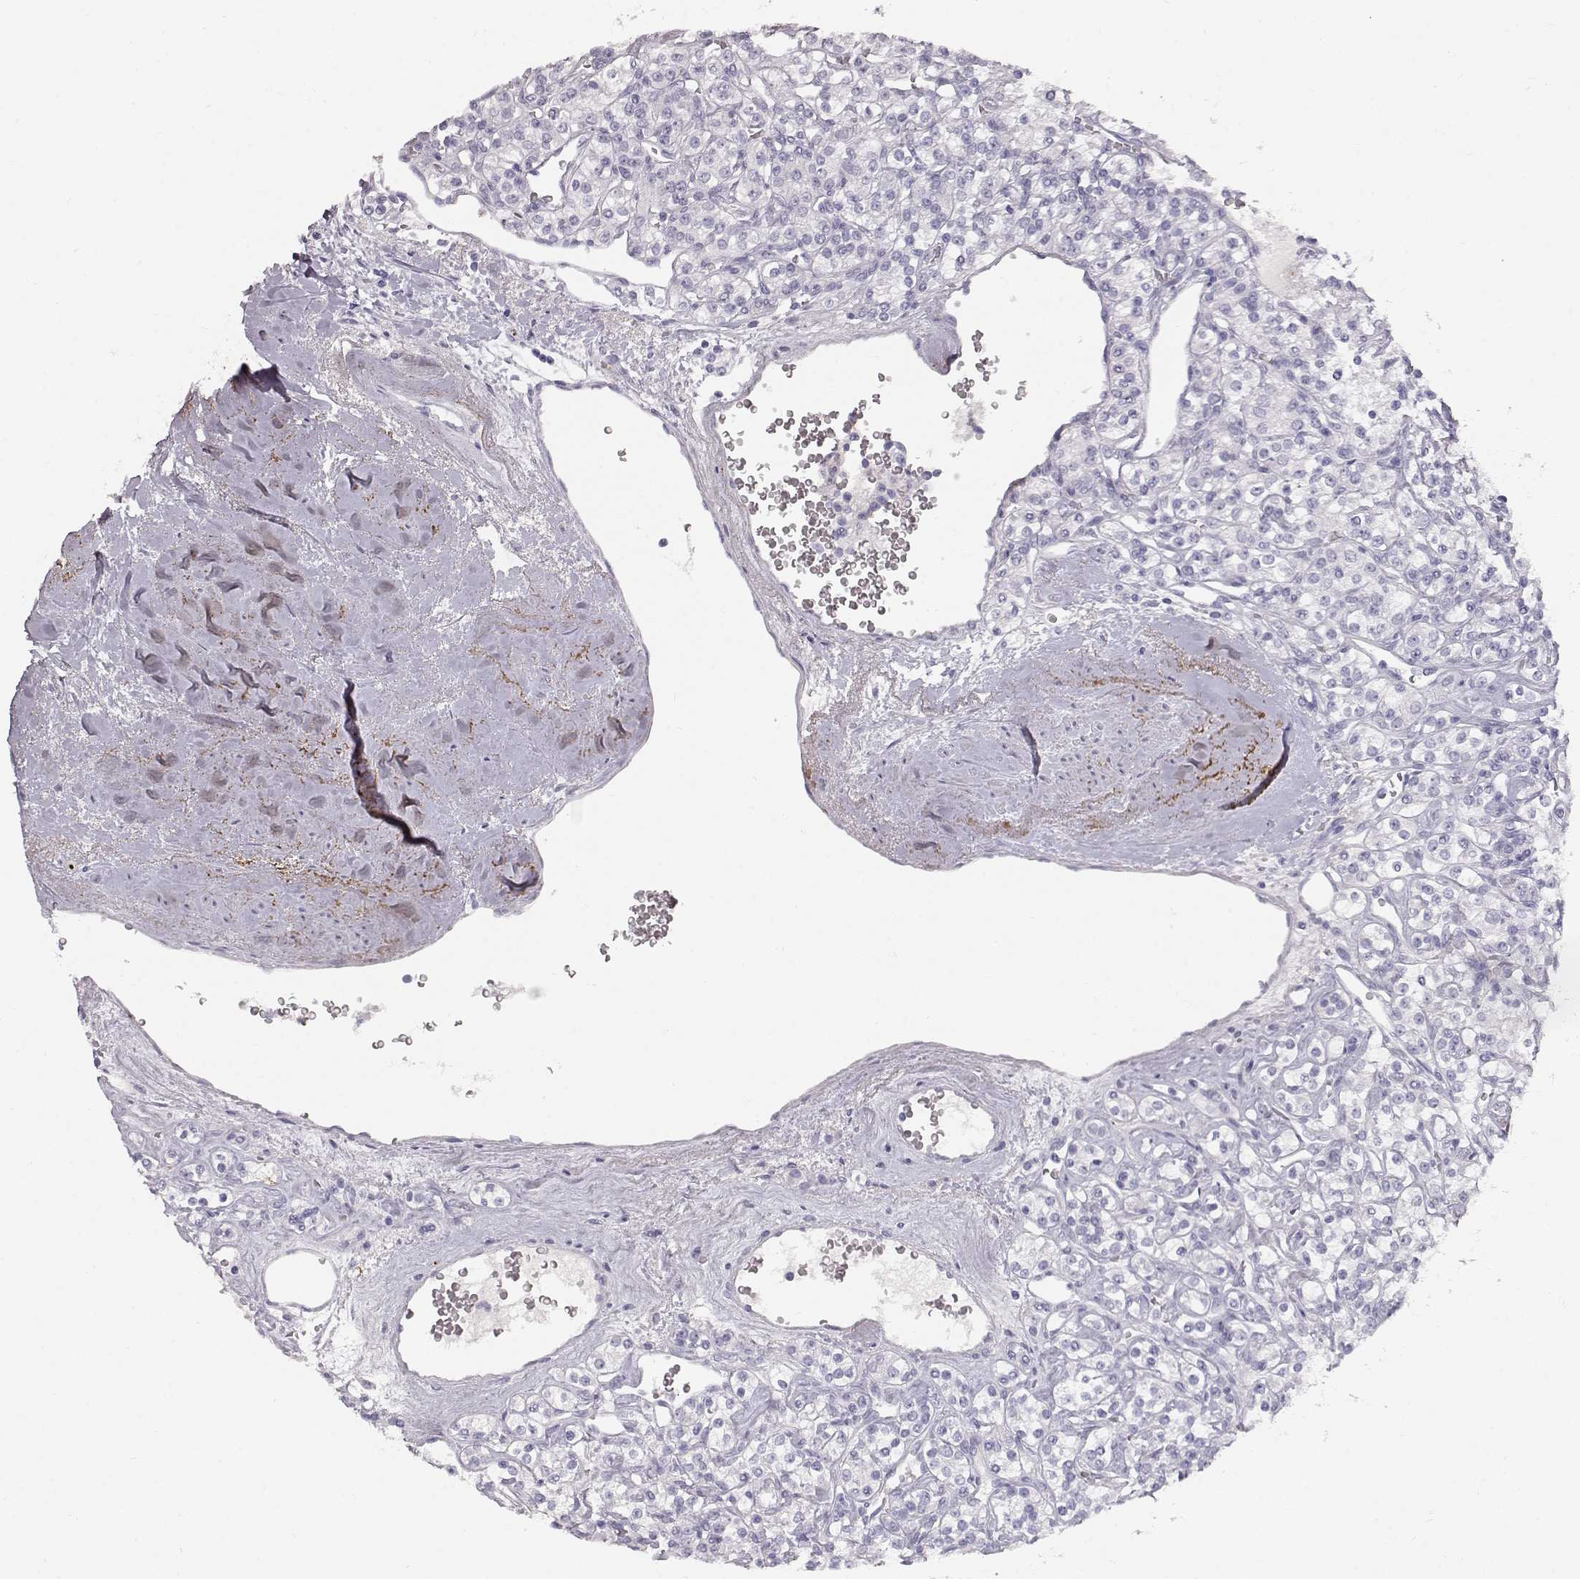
{"staining": {"intensity": "negative", "quantity": "none", "location": "none"}, "tissue": "renal cancer", "cell_type": "Tumor cells", "image_type": "cancer", "snomed": [{"axis": "morphology", "description": "Adenocarcinoma, NOS"}, {"axis": "topography", "description": "Kidney"}], "caption": "Immunohistochemical staining of renal cancer (adenocarcinoma) exhibits no significant positivity in tumor cells. (Brightfield microscopy of DAB (3,3'-diaminobenzidine) immunohistochemistry at high magnification).", "gene": "KRTAP16-1", "patient": {"sex": "male", "age": 77}}